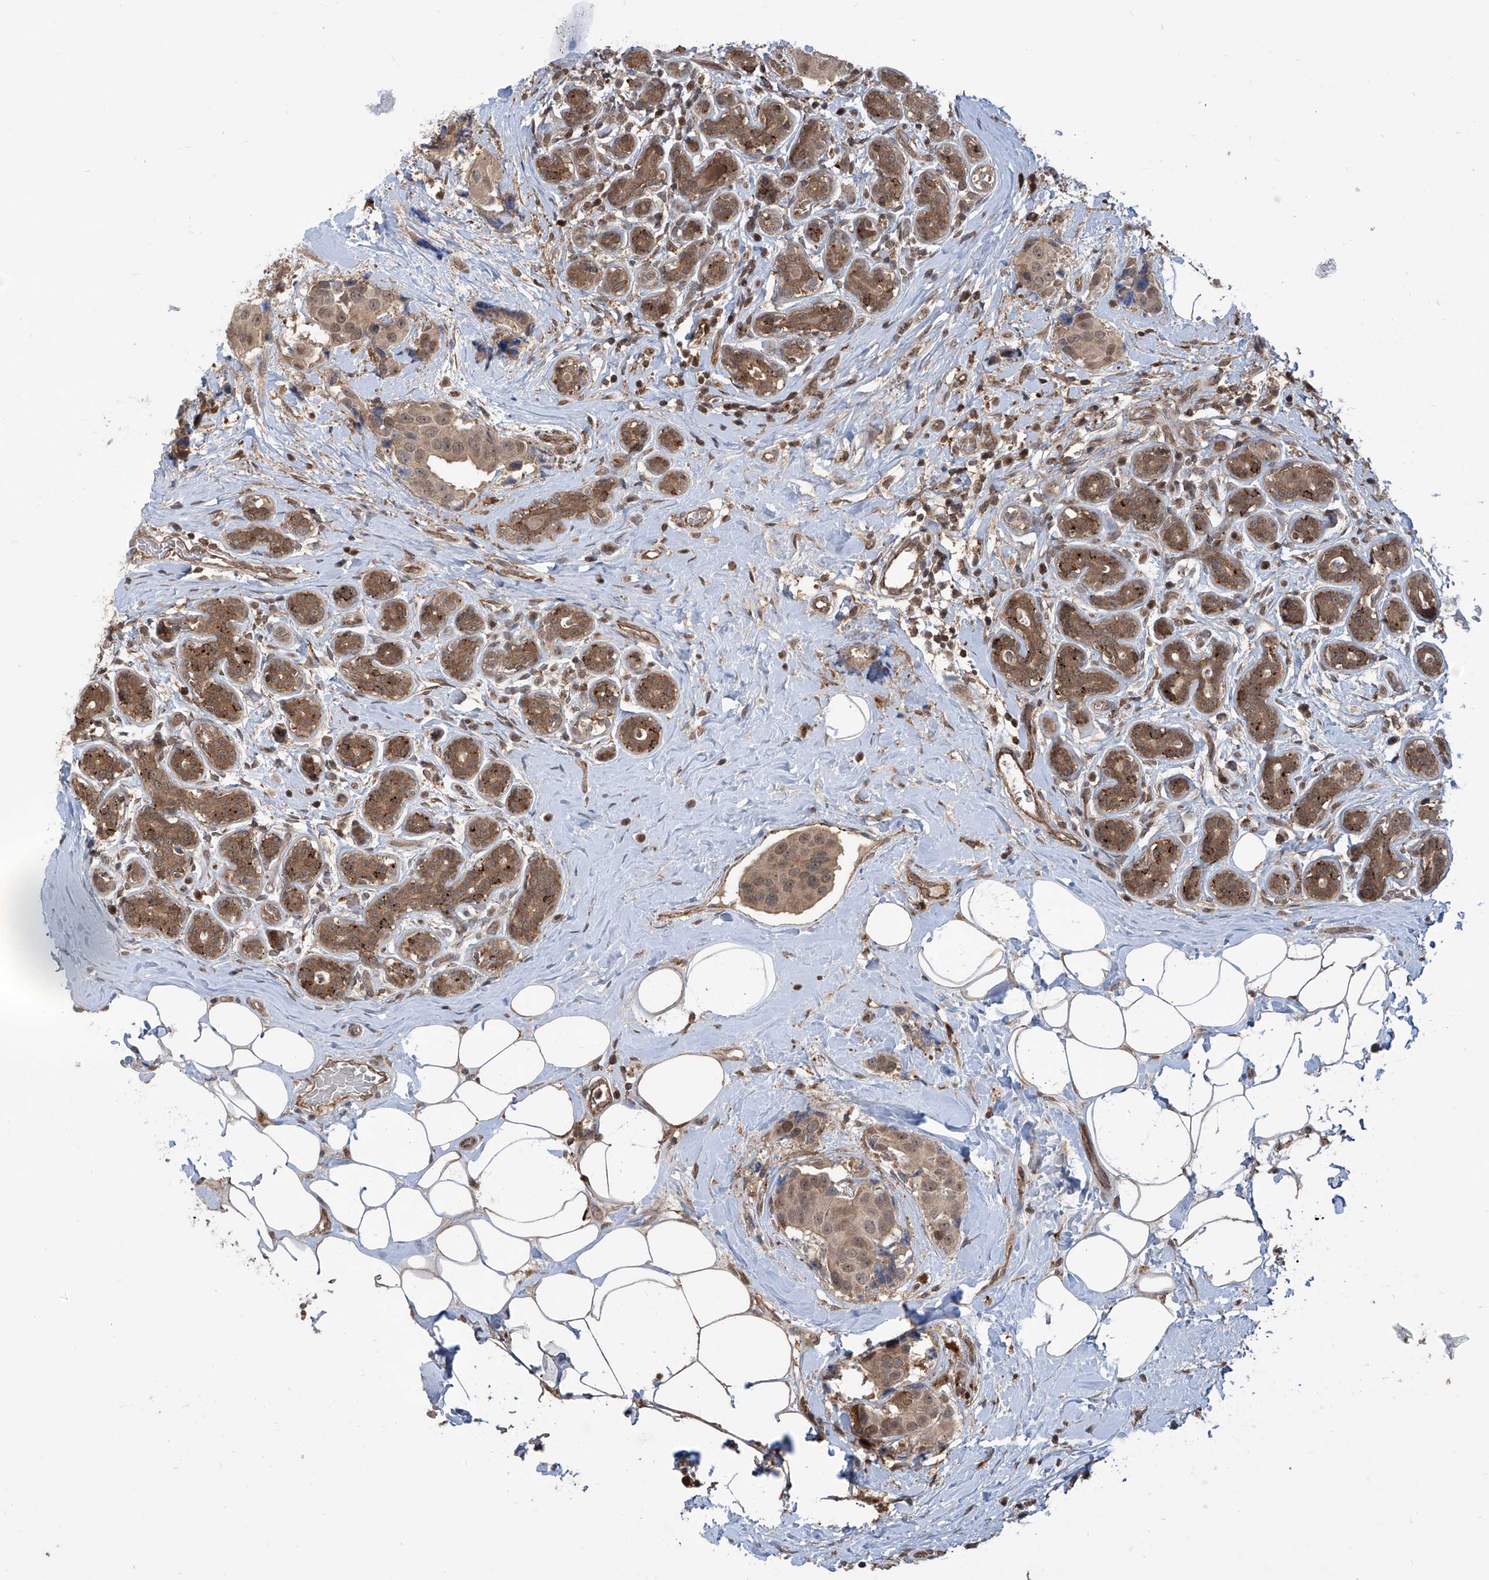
{"staining": {"intensity": "weak", "quantity": ">75%", "location": "cytoplasmic/membranous,nuclear"}, "tissue": "breast cancer", "cell_type": "Tumor cells", "image_type": "cancer", "snomed": [{"axis": "morphology", "description": "Normal tissue, NOS"}, {"axis": "morphology", "description": "Duct carcinoma"}, {"axis": "topography", "description": "Breast"}], "caption": "IHC image of human breast cancer (infiltrating ductal carcinoma) stained for a protein (brown), which reveals low levels of weak cytoplasmic/membranous and nuclear staining in about >75% of tumor cells.", "gene": "HOXC8", "patient": {"sex": "female", "age": 39}}